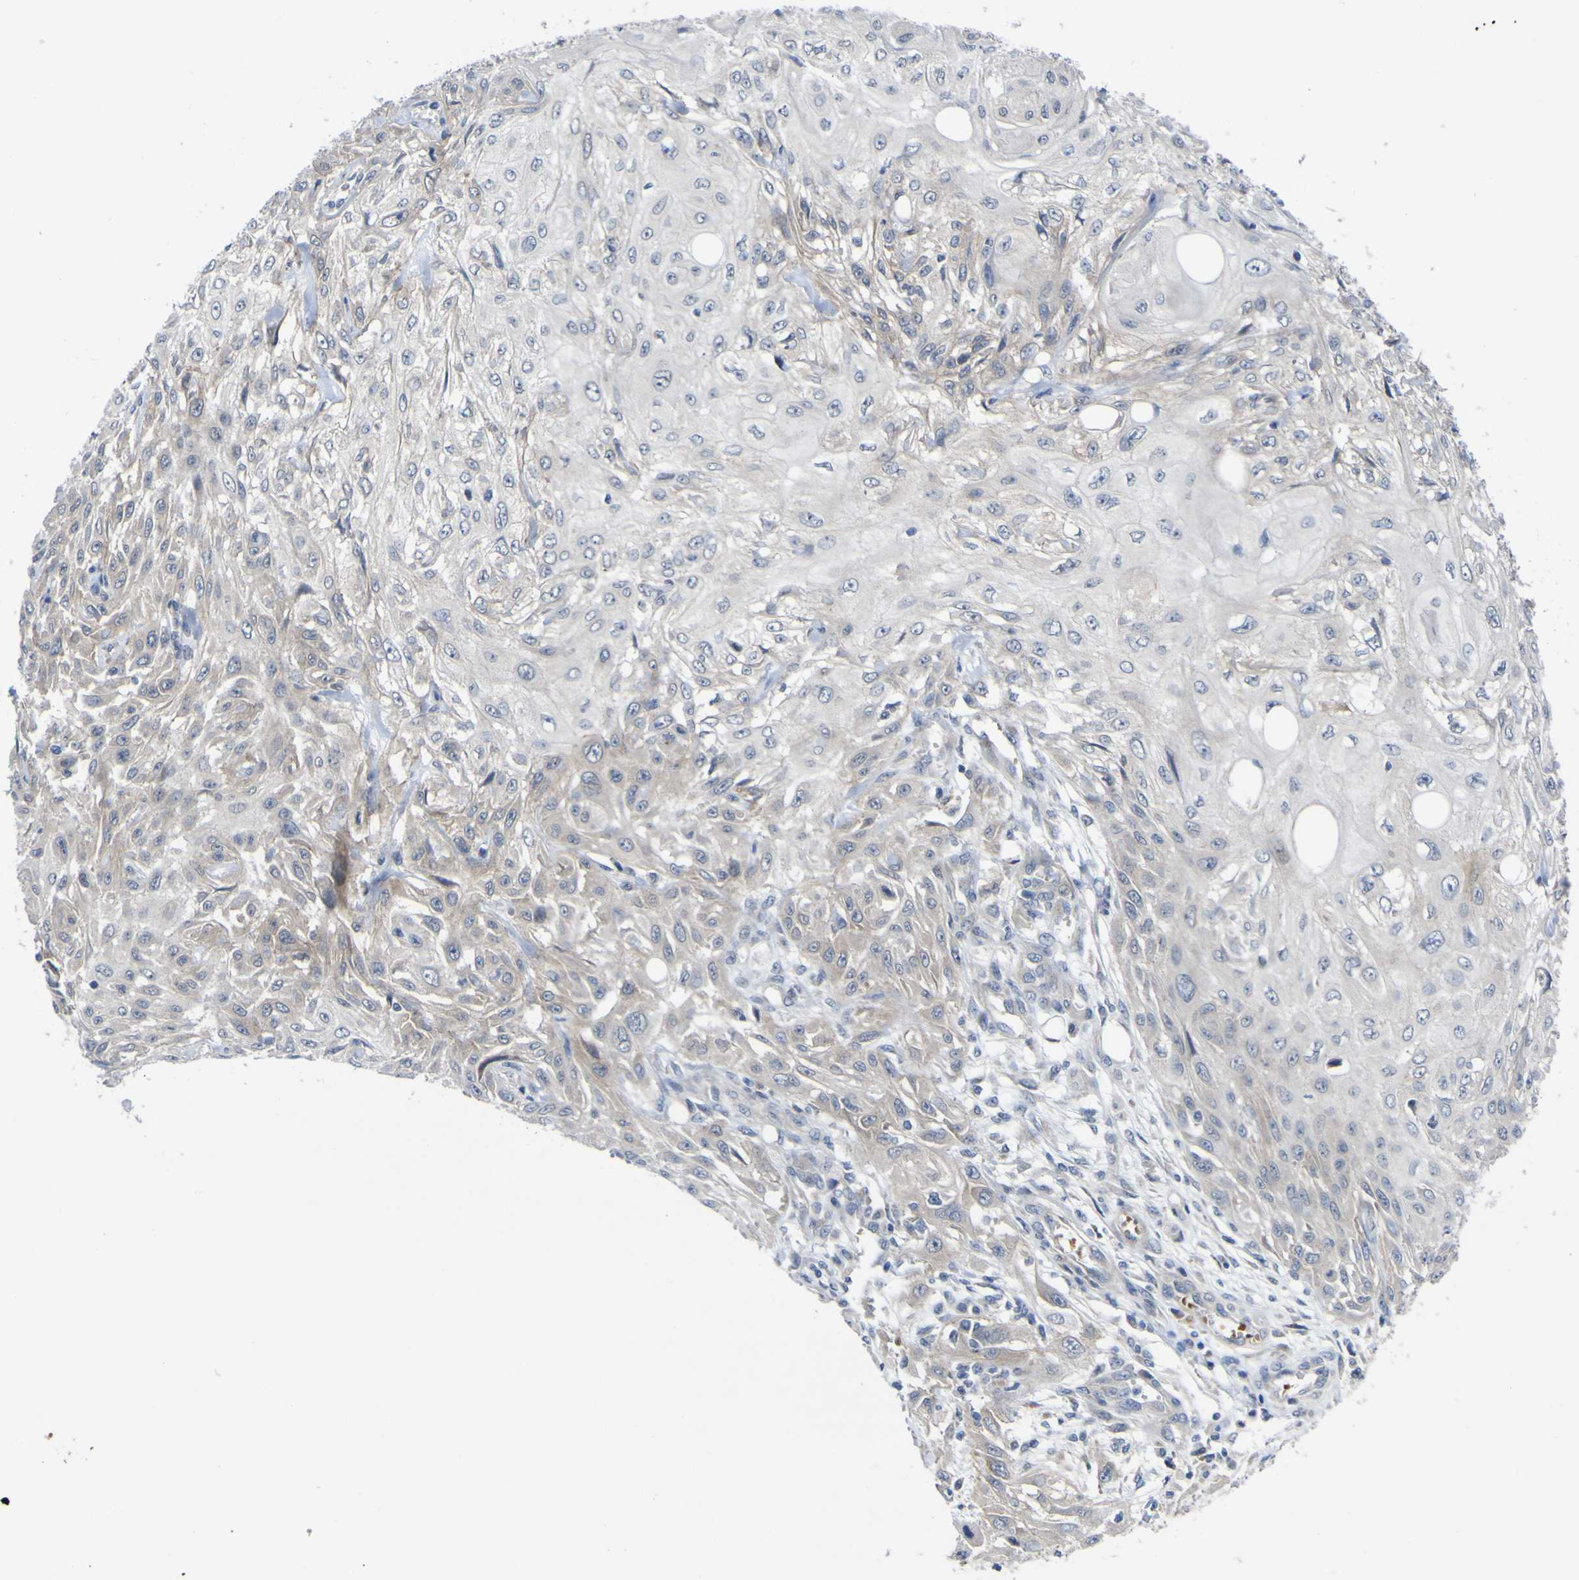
{"staining": {"intensity": "weak", "quantity": "<25%", "location": "cytoplasmic/membranous"}, "tissue": "skin cancer", "cell_type": "Tumor cells", "image_type": "cancer", "snomed": [{"axis": "morphology", "description": "Squamous cell carcinoma, NOS"}, {"axis": "topography", "description": "Skin"}], "caption": "Immunohistochemistry (IHC) micrograph of human squamous cell carcinoma (skin) stained for a protein (brown), which demonstrates no staining in tumor cells.", "gene": "NAV1", "patient": {"sex": "male", "age": 75}}